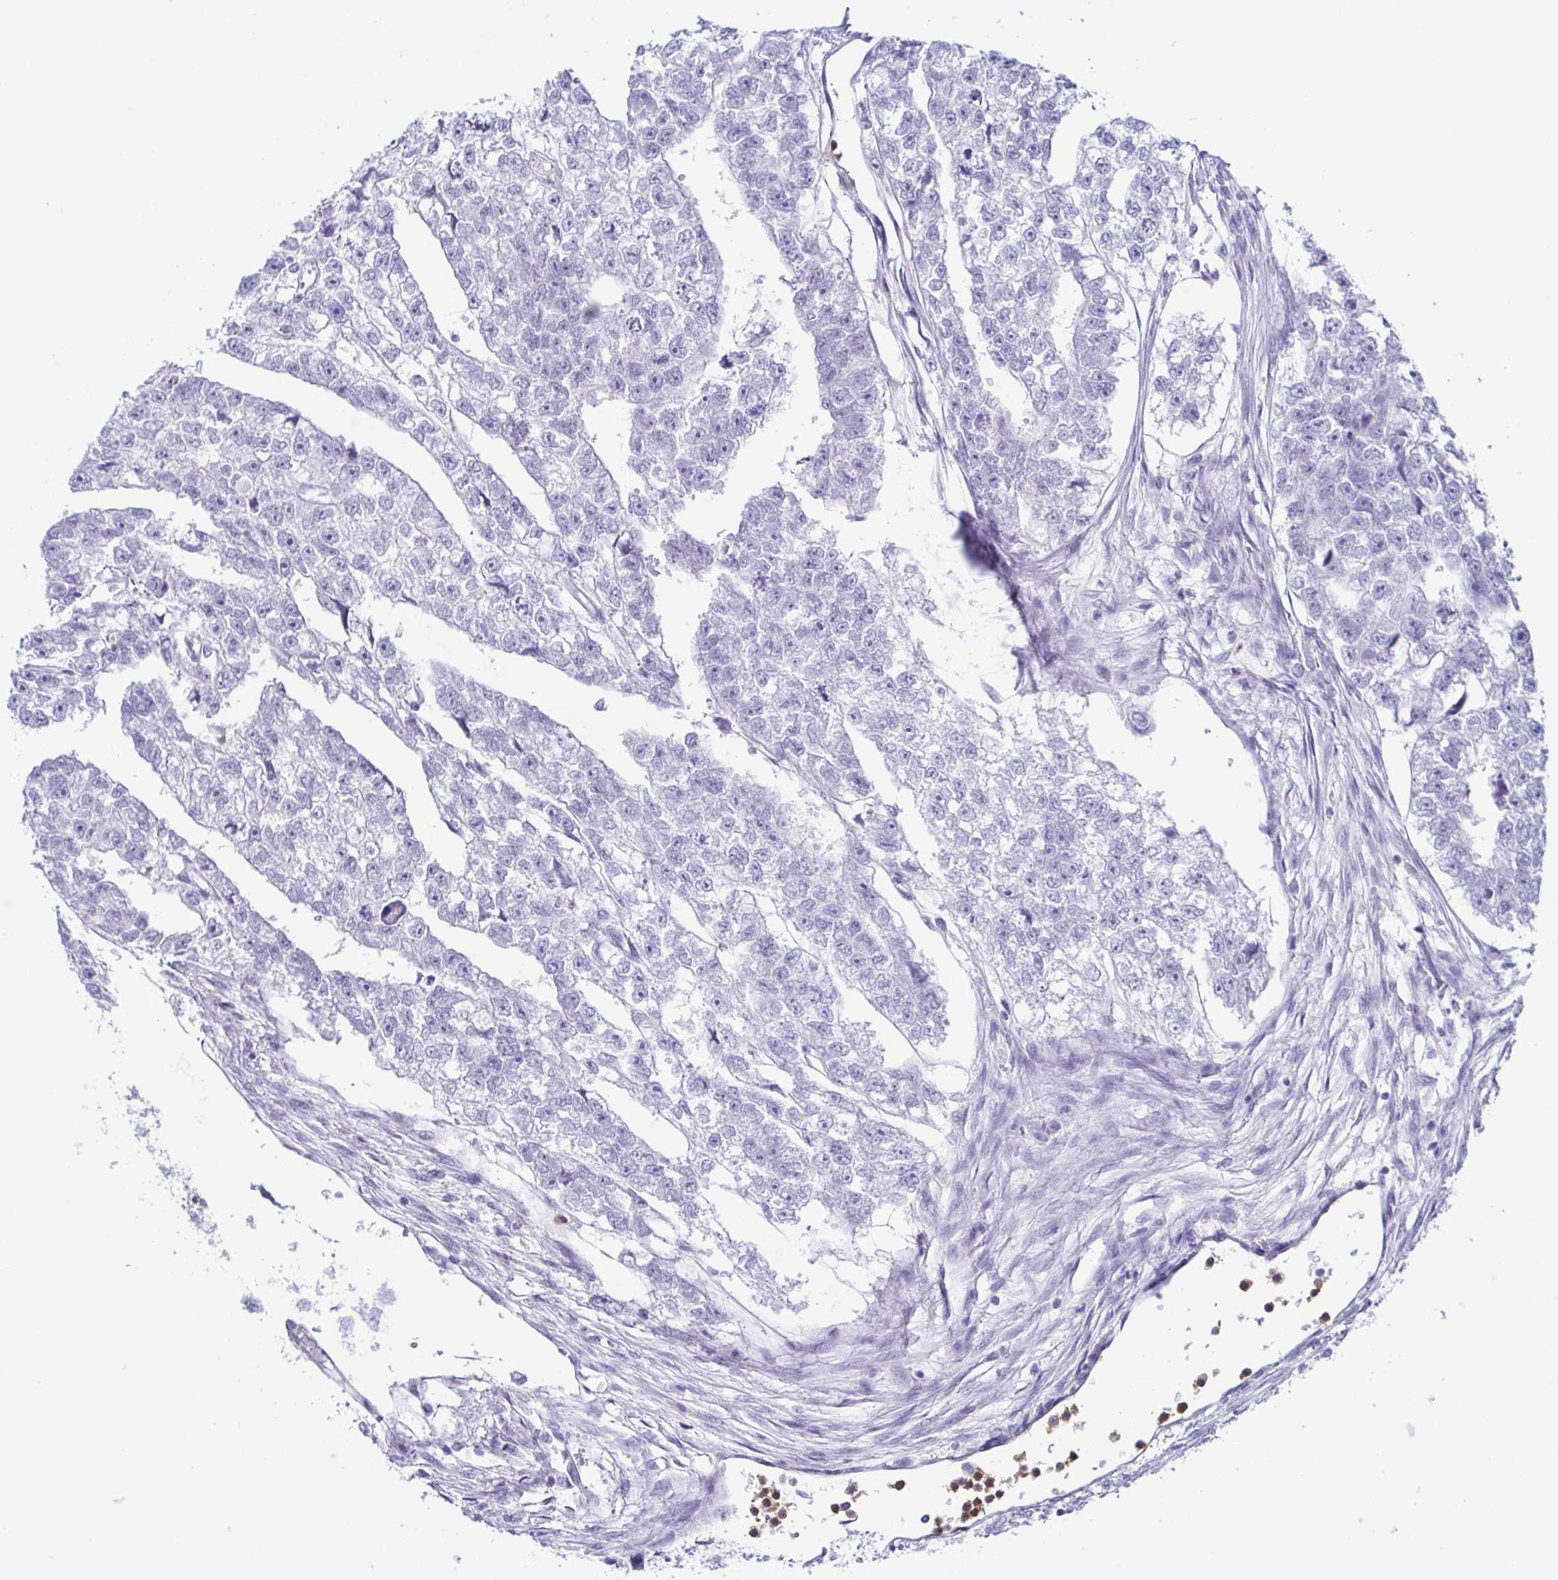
{"staining": {"intensity": "negative", "quantity": "none", "location": "none"}, "tissue": "testis cancer", "cell_type": "Tumor cells", "image_type": "cancer", "snomed": [{"axis": "morphology", "description": "Carcinoma, Embryonal, NOS"}, {"axis": "morphology", "description": "Teratoma, malignant, NOS"}, {"axis": "topography", "description": "Testis"}], "caption": "A photomicrograph of embryonal carcinoma (testis) stained for a protein demonstrates no brown staining in tumor cells. The staining is performed using DAB brown chromogen with nuclei counter-stained in using hematoxylin.", "gene": "AZU1", "patient": {"sex": "male", "age": 44}}